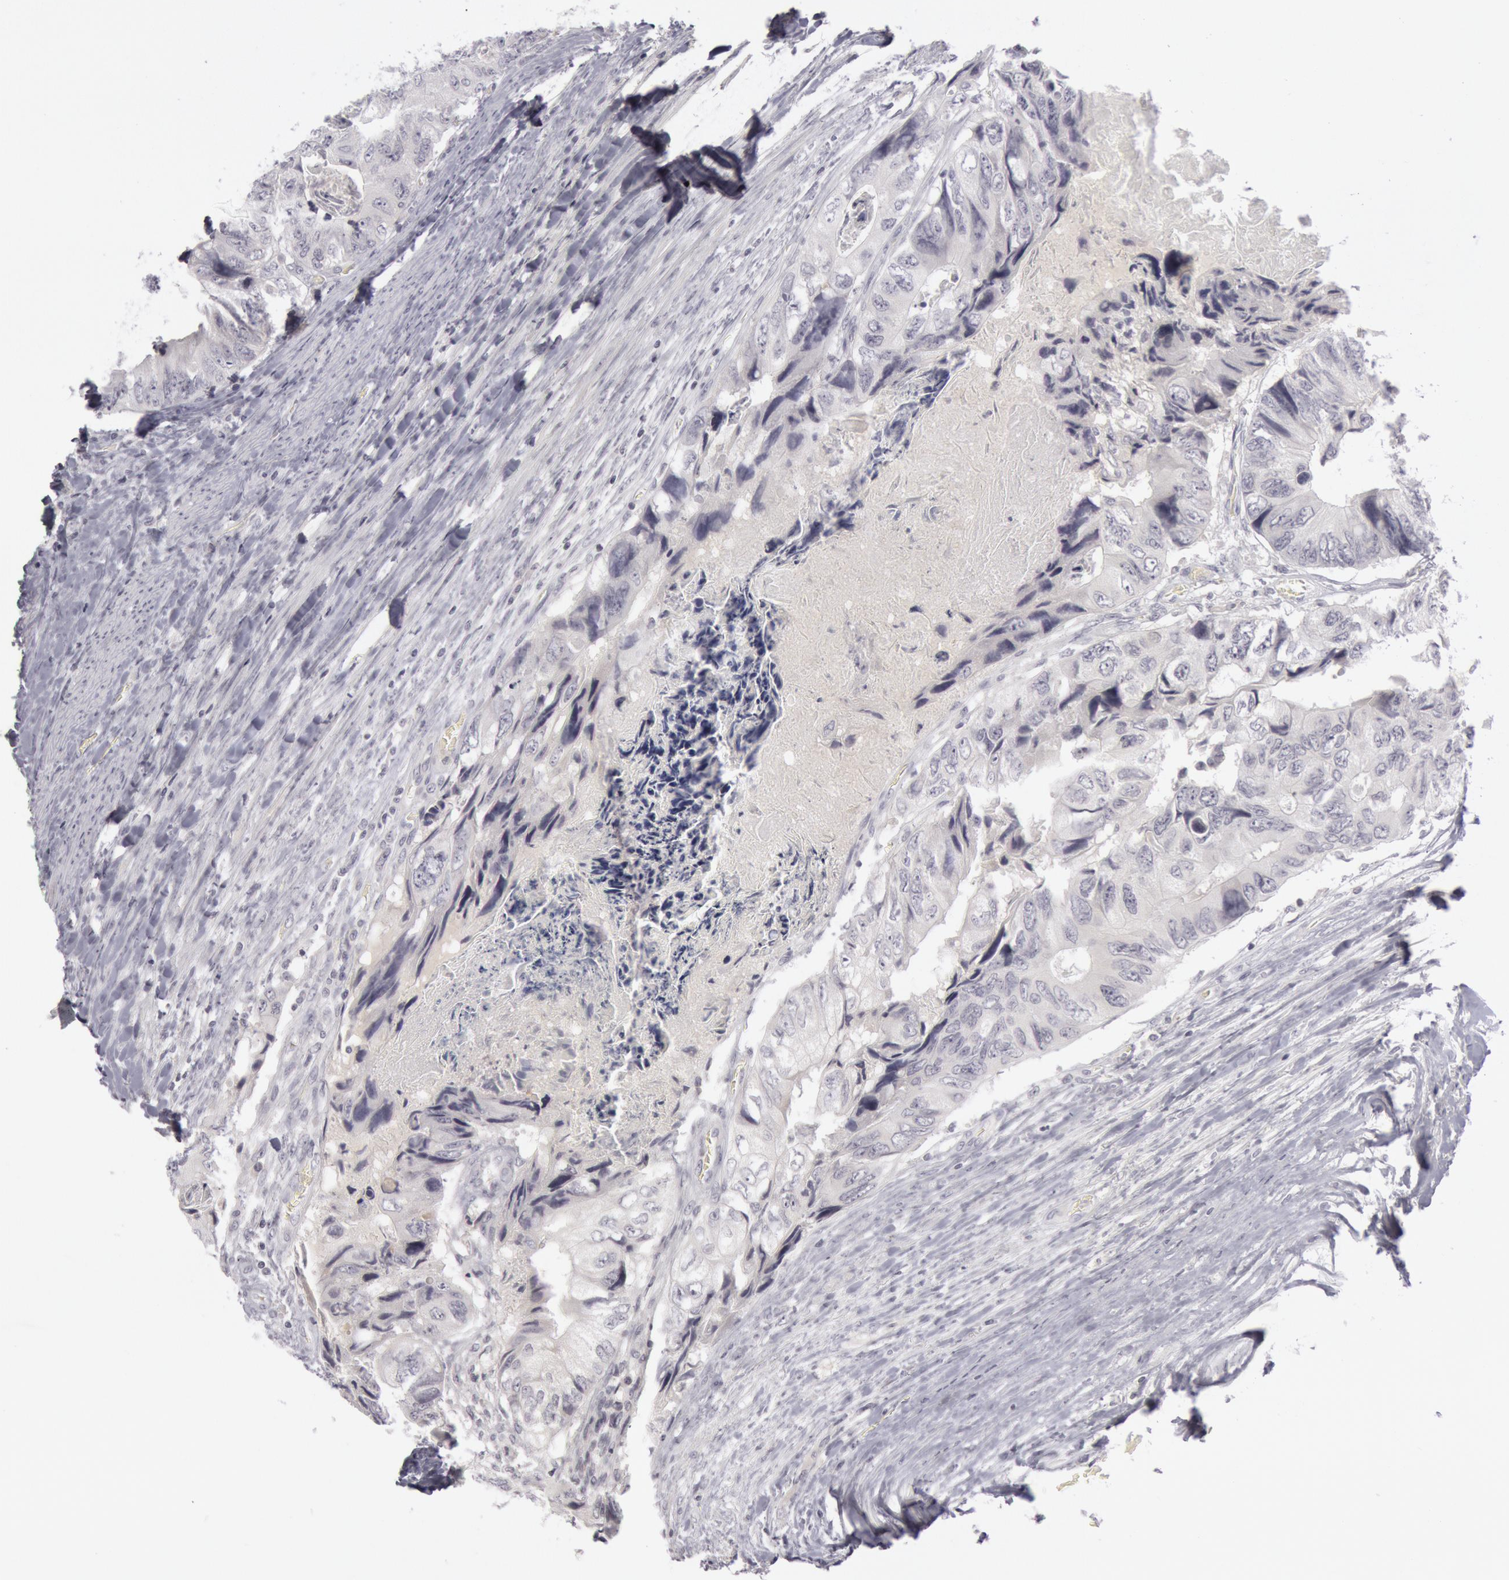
{"staining": {"intensity": "negative", "quantity": "none", "location": "none"}, "tissue": "colorectal cancer", "cell_type": "Tumor cells", "image_type": "cancer", "snomed": [{"axis": "morphology", "description": "Adenocarcinoma, NOS"}, {"axis": "topography", "description": "Rectum"}], "caption": "Tumor cells are negative for brown protein staining in adenocarcinoma (colorectal).", "gene": "KRT16", "patient": {"sex": "female", "age": 82}}